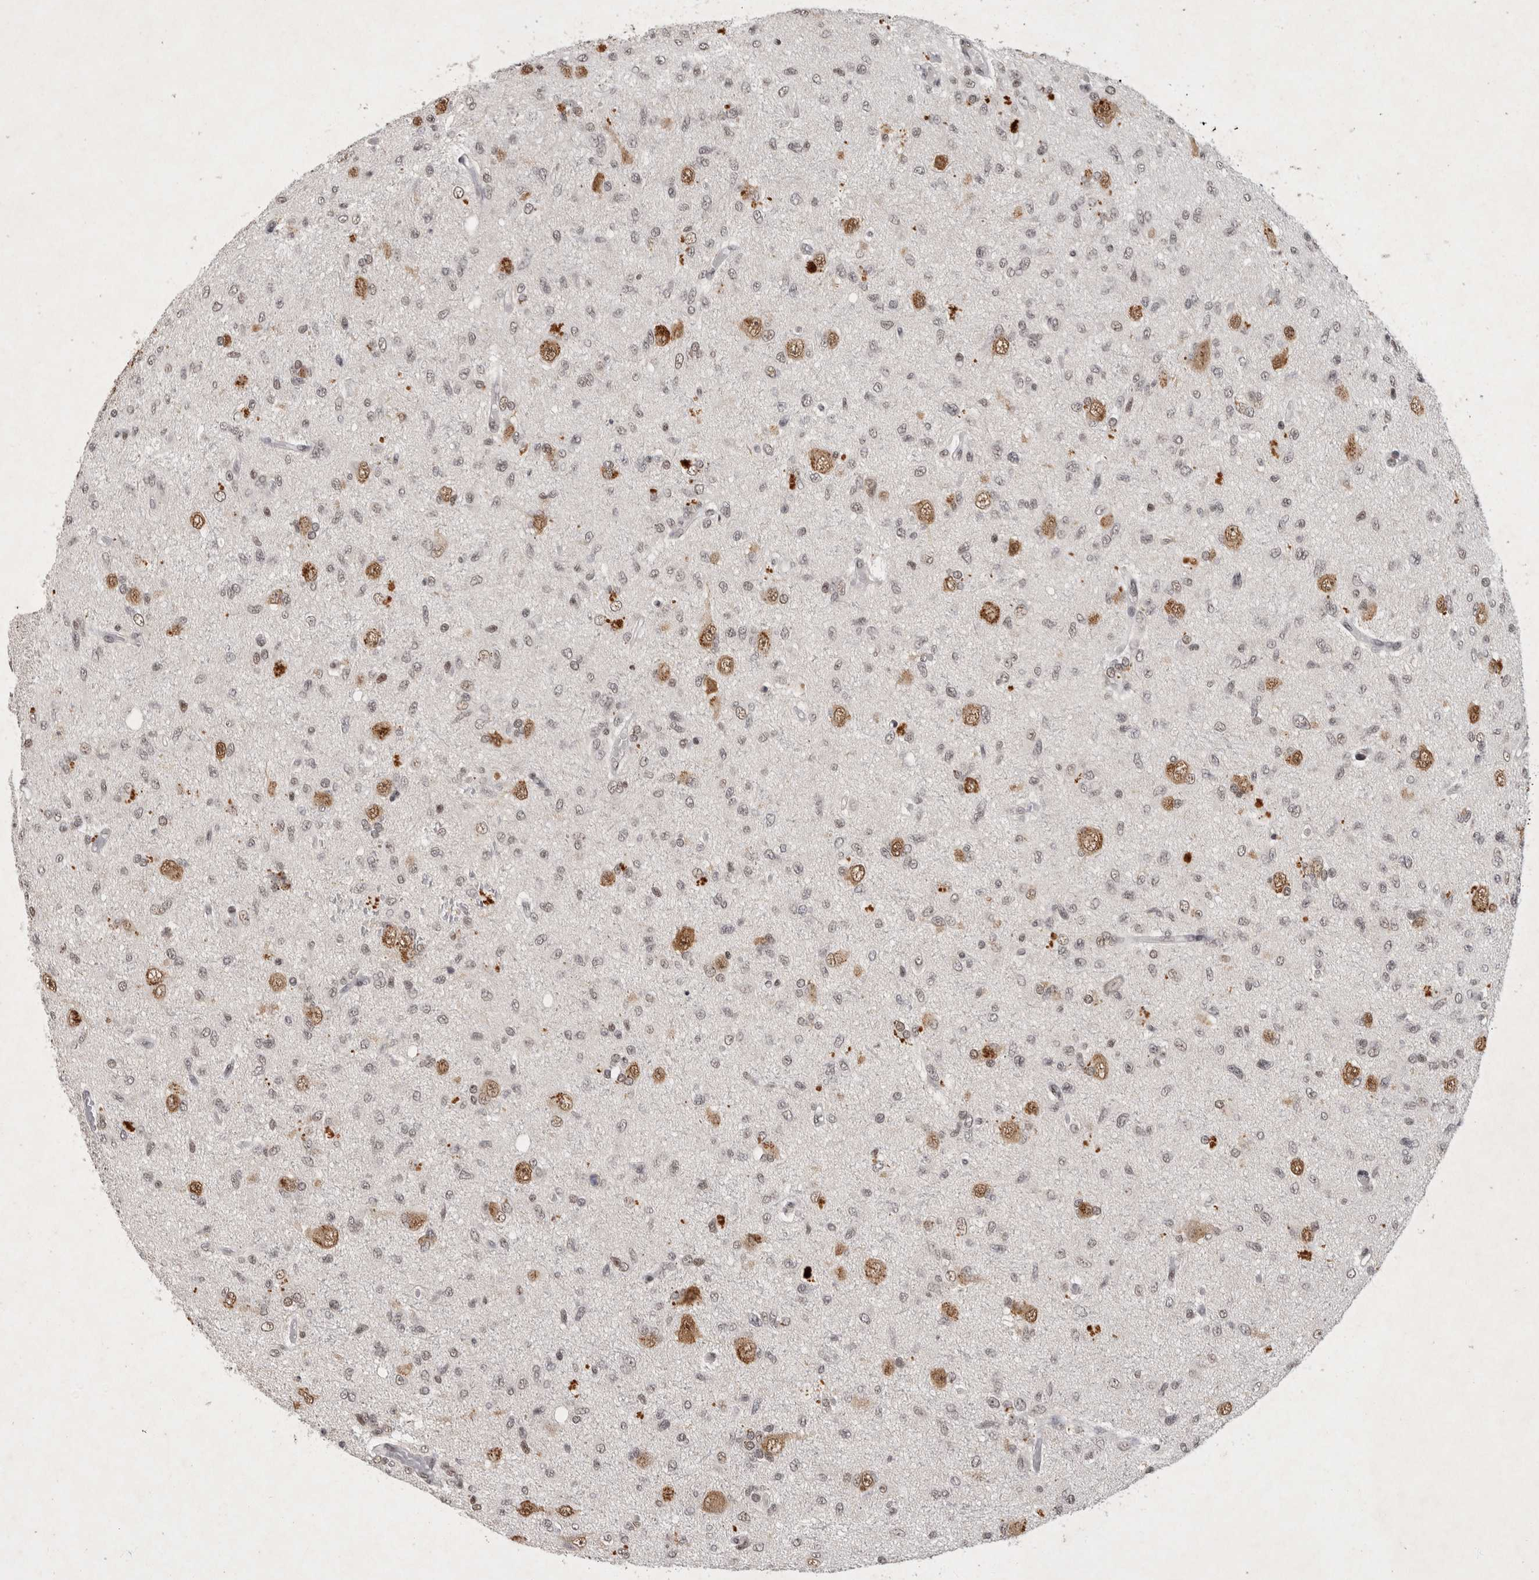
{"staining": {"intensity": "moderate", "quantity": "<25%", "location": "cytoplasmic/membranous,nuclear"}, "tissue": "glioma", "cell_type": "Tumor cells", "image_type": "cancer", "snomed": [{"axis": "morphology", "description": "Glioma, malignant, High grade"}, {"axis": "topography", "description": "Brain"}], "caption": "Tumor cells show moderate cytoplasmic/membranous and nuclear positivity in about <25% of cells in glioma.", "gene": "XRCC5", "patient": {"sex": "female", "age": 59}}